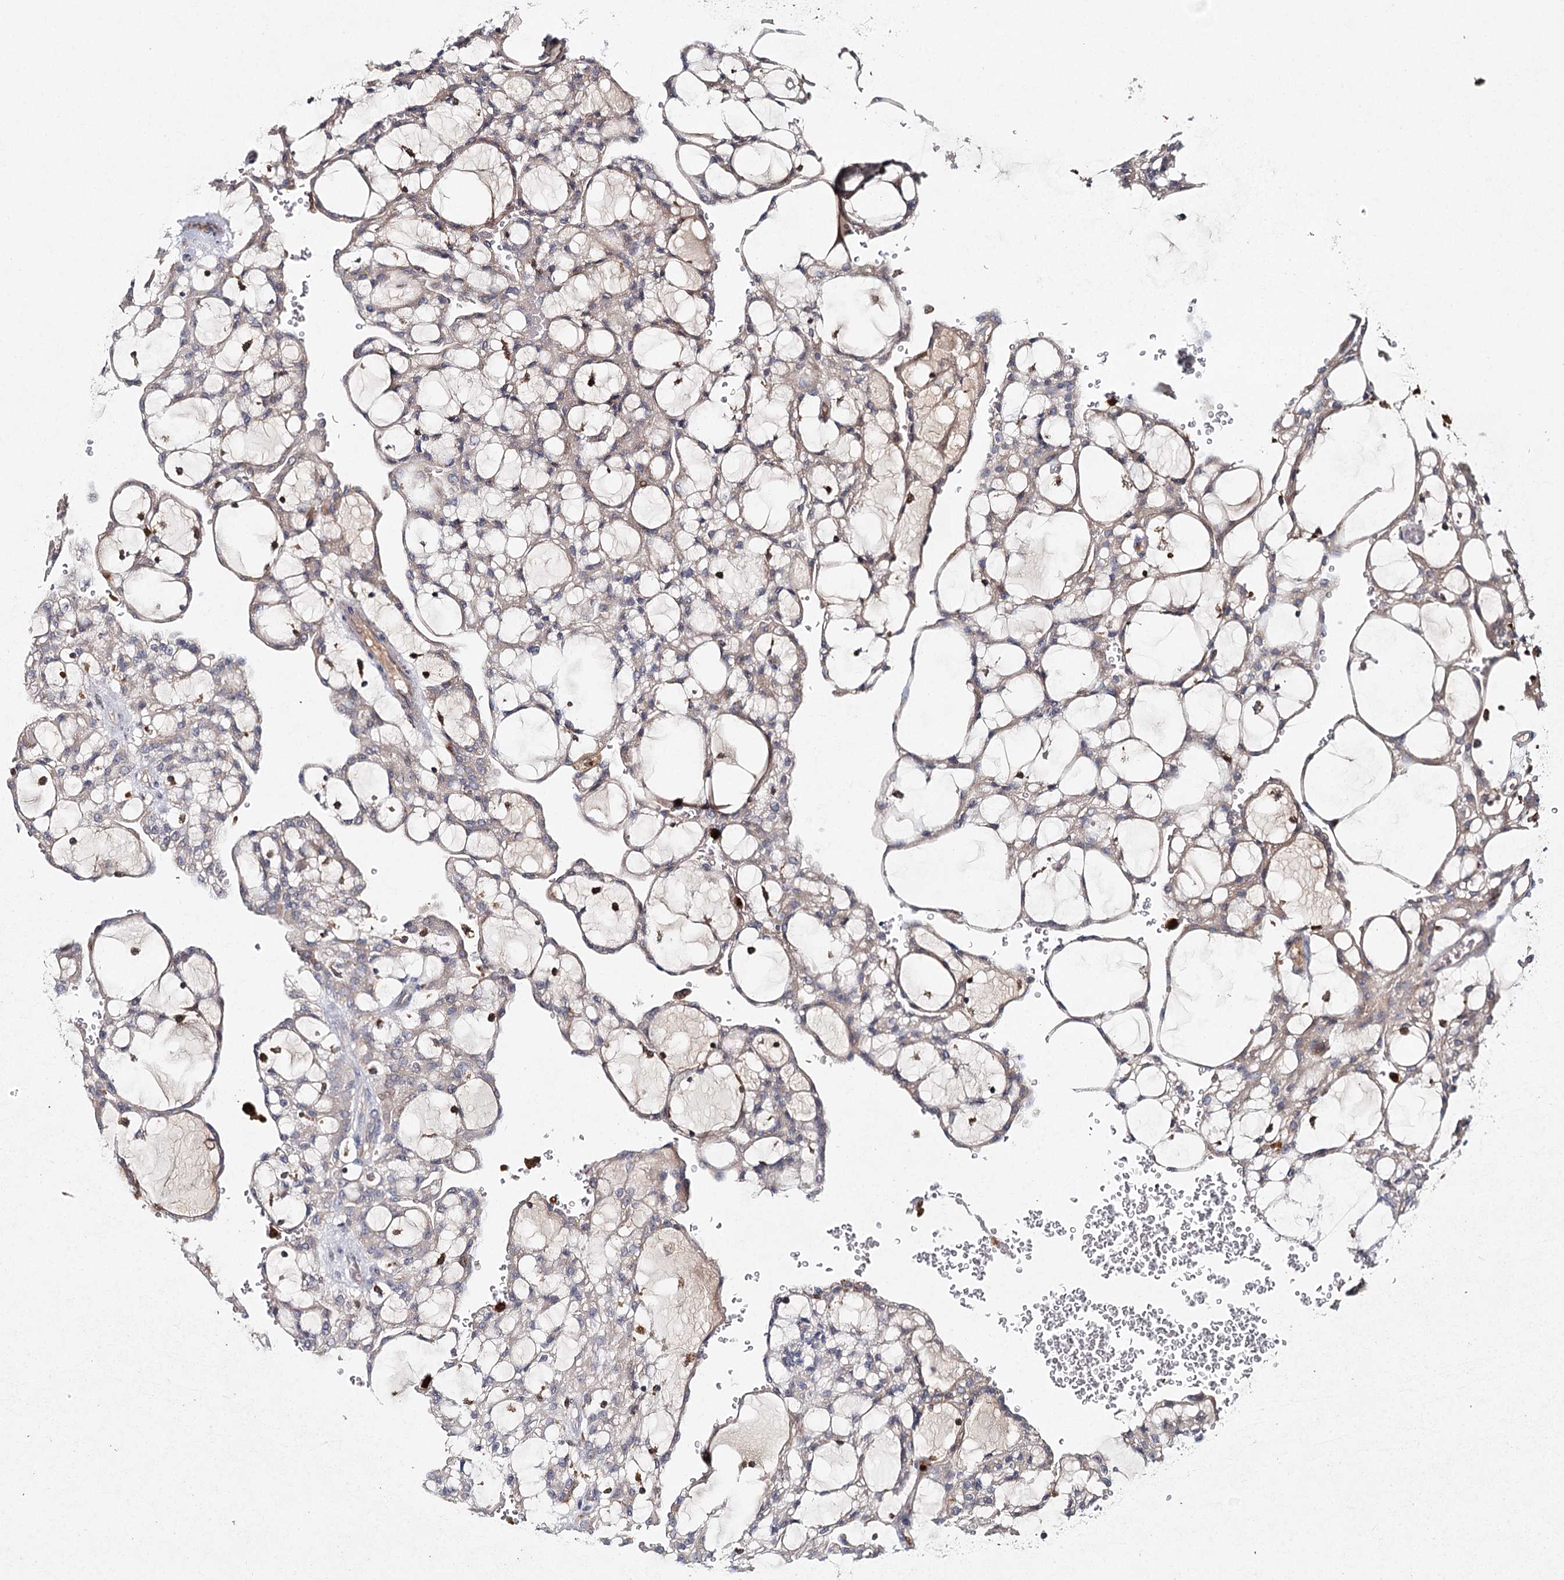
{"staining": {"intensity": "negative", "quantity": "none", "location": "none"}, "tissue": "renal cancer", "cell_type": "Tumor cells", "image_type": "cancer", "snomed": [{"axis": "morphology", "description": "Adenocarcinoma, NOS"}, {"axis": "topography", "description": "Kidney"}], "caption": "Human renal cancer (adenocarcinoma) stained for a protein using immunohistochemistry shows no positivity in tumor cells.", "gene": "SLC41A2", "patient": {"sex": "male", "age": 63}}